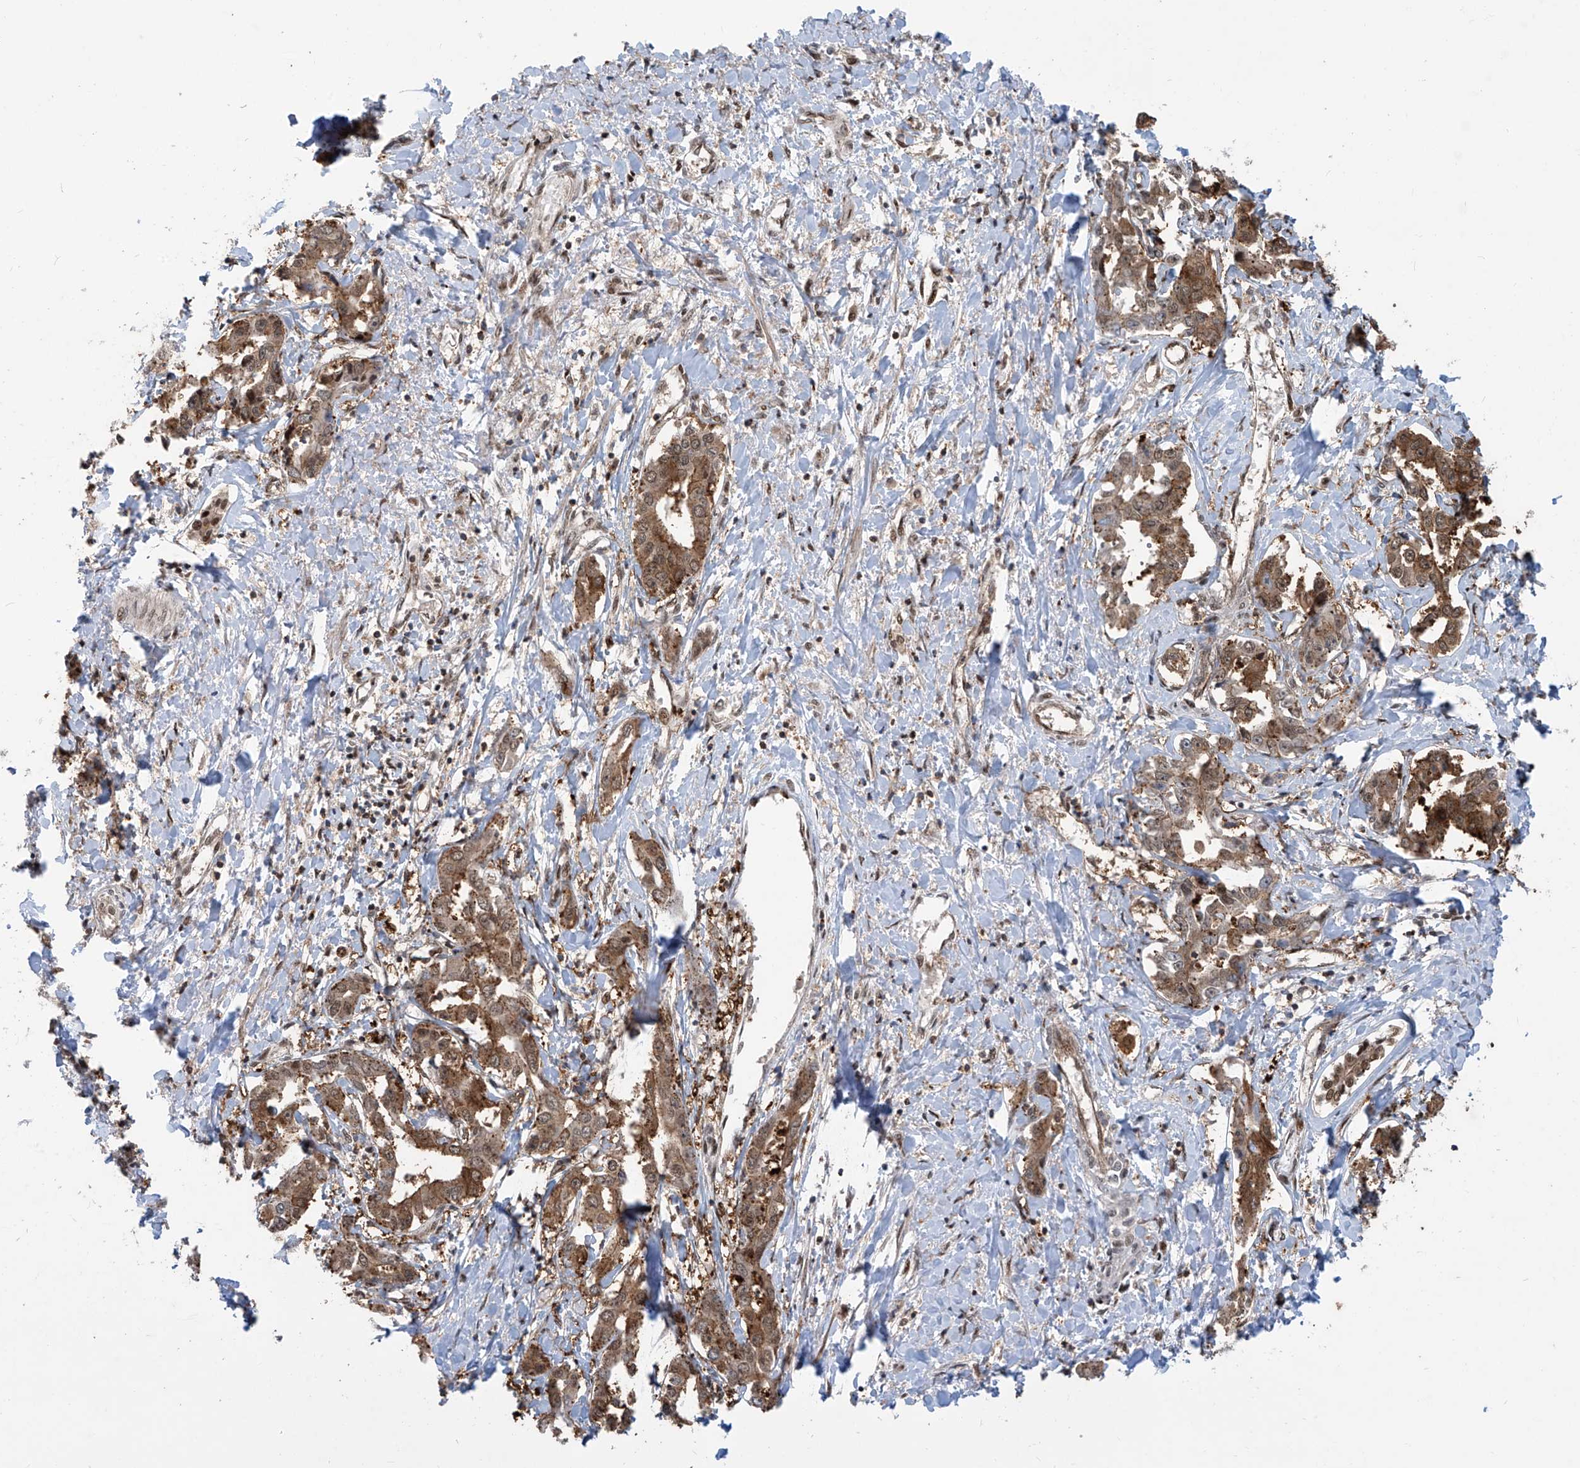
{"staining": {"intensity": "strong", "quantity": ">75%", "location": "cytoplasmic/membranous,nuclear"}, "tissue": "liver cancer", "cell_type": "Tumor cells", "image_type": "cancer", "snomed": [{"axis": "morphology", "description": "Cholangiocarcinoma"}, {"axis": "topography", "description": "Liver"}], "caption": "A histopathology image of liver cancer (cholangiocarcinoma) stained for a protein reveals strong cytoplasmic/membranous and nuclear brown staining in tumor cells. The protein of interest is stained brown, and the nuclei are stained in blue (DAB IHC with brightfield microscopy, high magnification).", "gene": "LAGE3", "patient": {"sex": "male", "age": 59}}